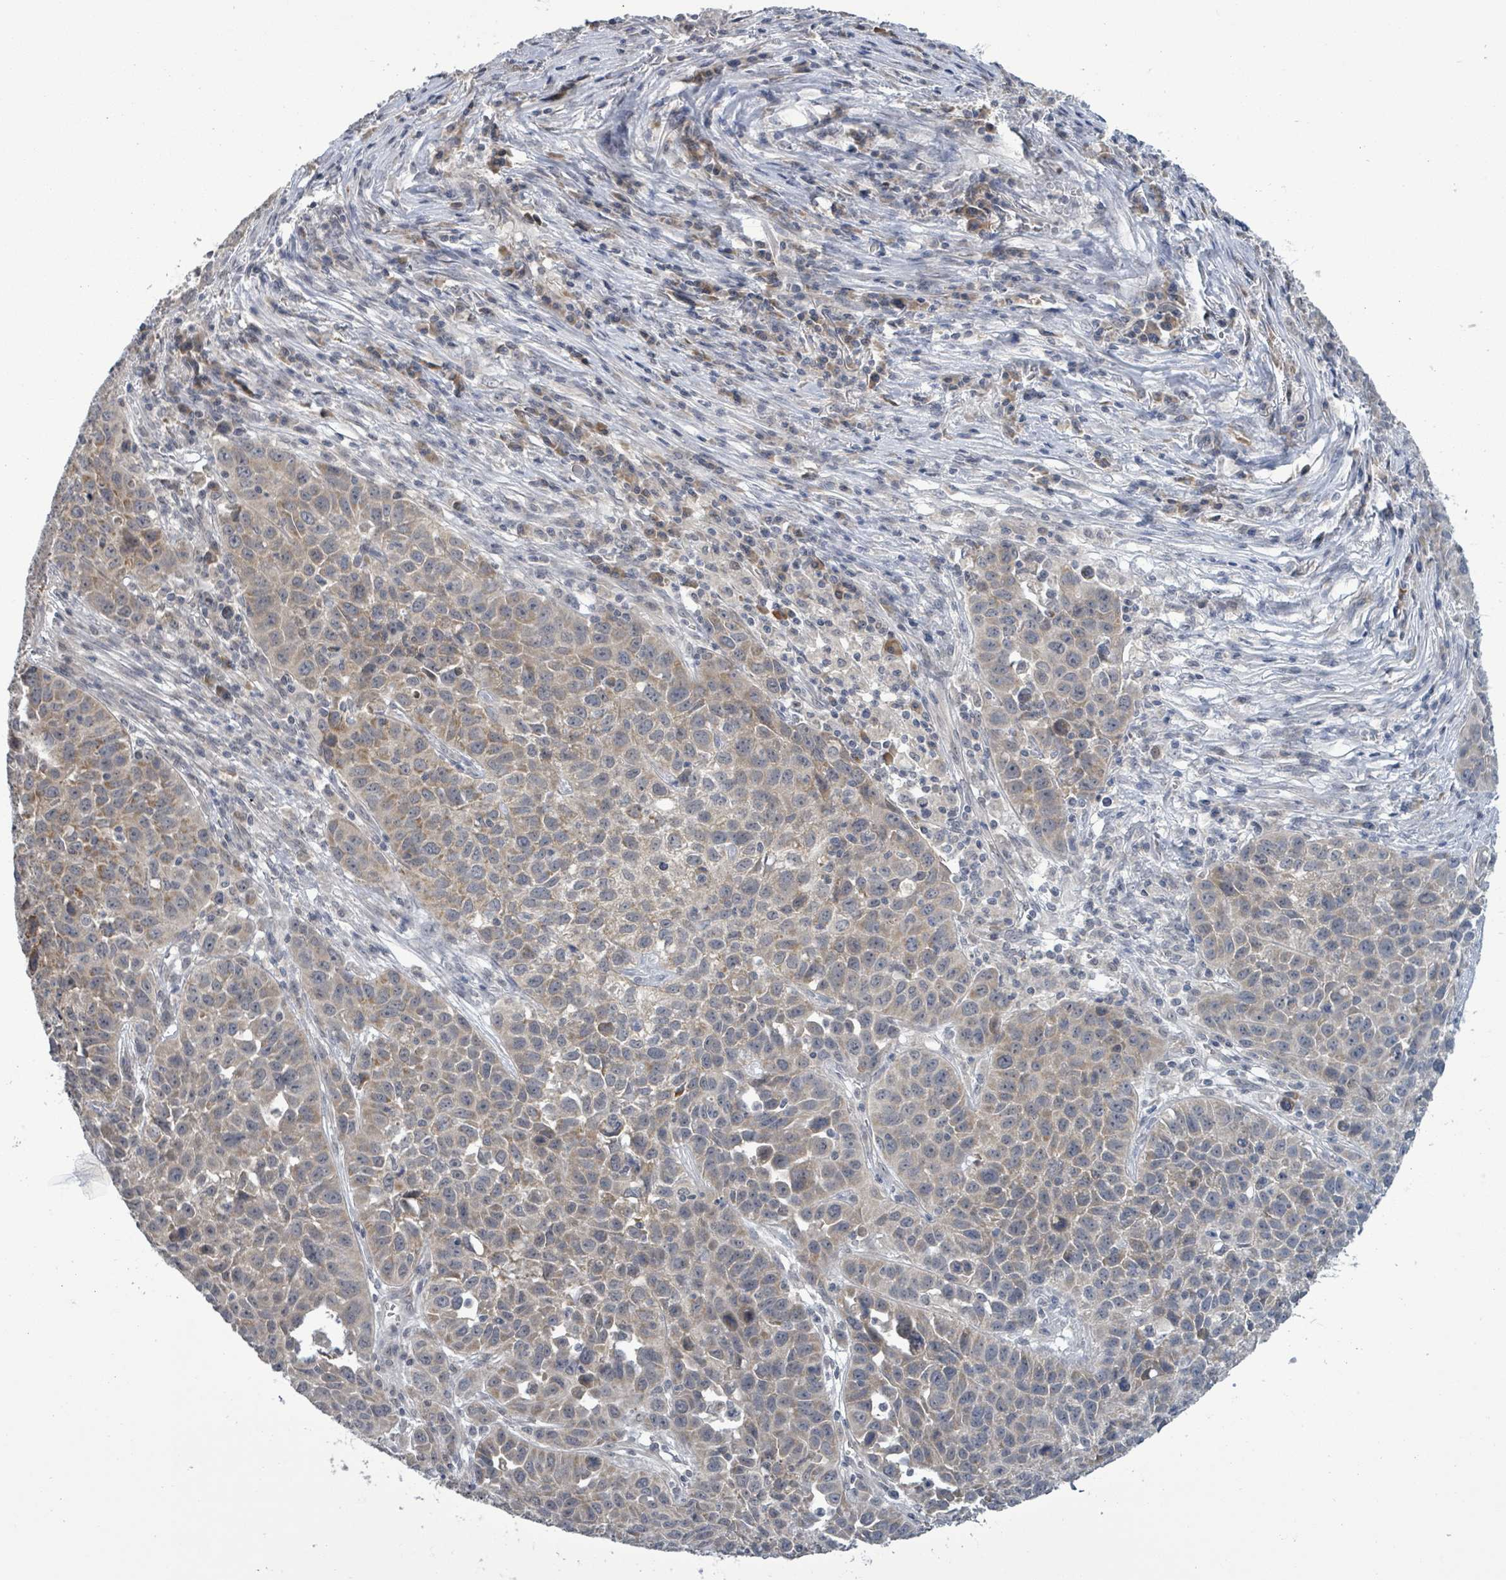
{"staining": {"intensity": "weak", "quantity": ">75%", "location": "cytoplasmic/membranous"}, "tissue": "lung cancer", "cell_type": "Tumor cells", "image_type": "cancer", "snomed": [{"axis": "morphology", "description": "Squamous cell carcinoma, NOS"}, {"axis": "topography", "description": "Lung"}], "caption": "Tumor cells display low levels of weak cytoplasmic/membranous expression in about >75% of cells in squamous cell carcinoma (lung).", "gene": "COQ10B", "patient": {"sex": "male", "age": 76}}